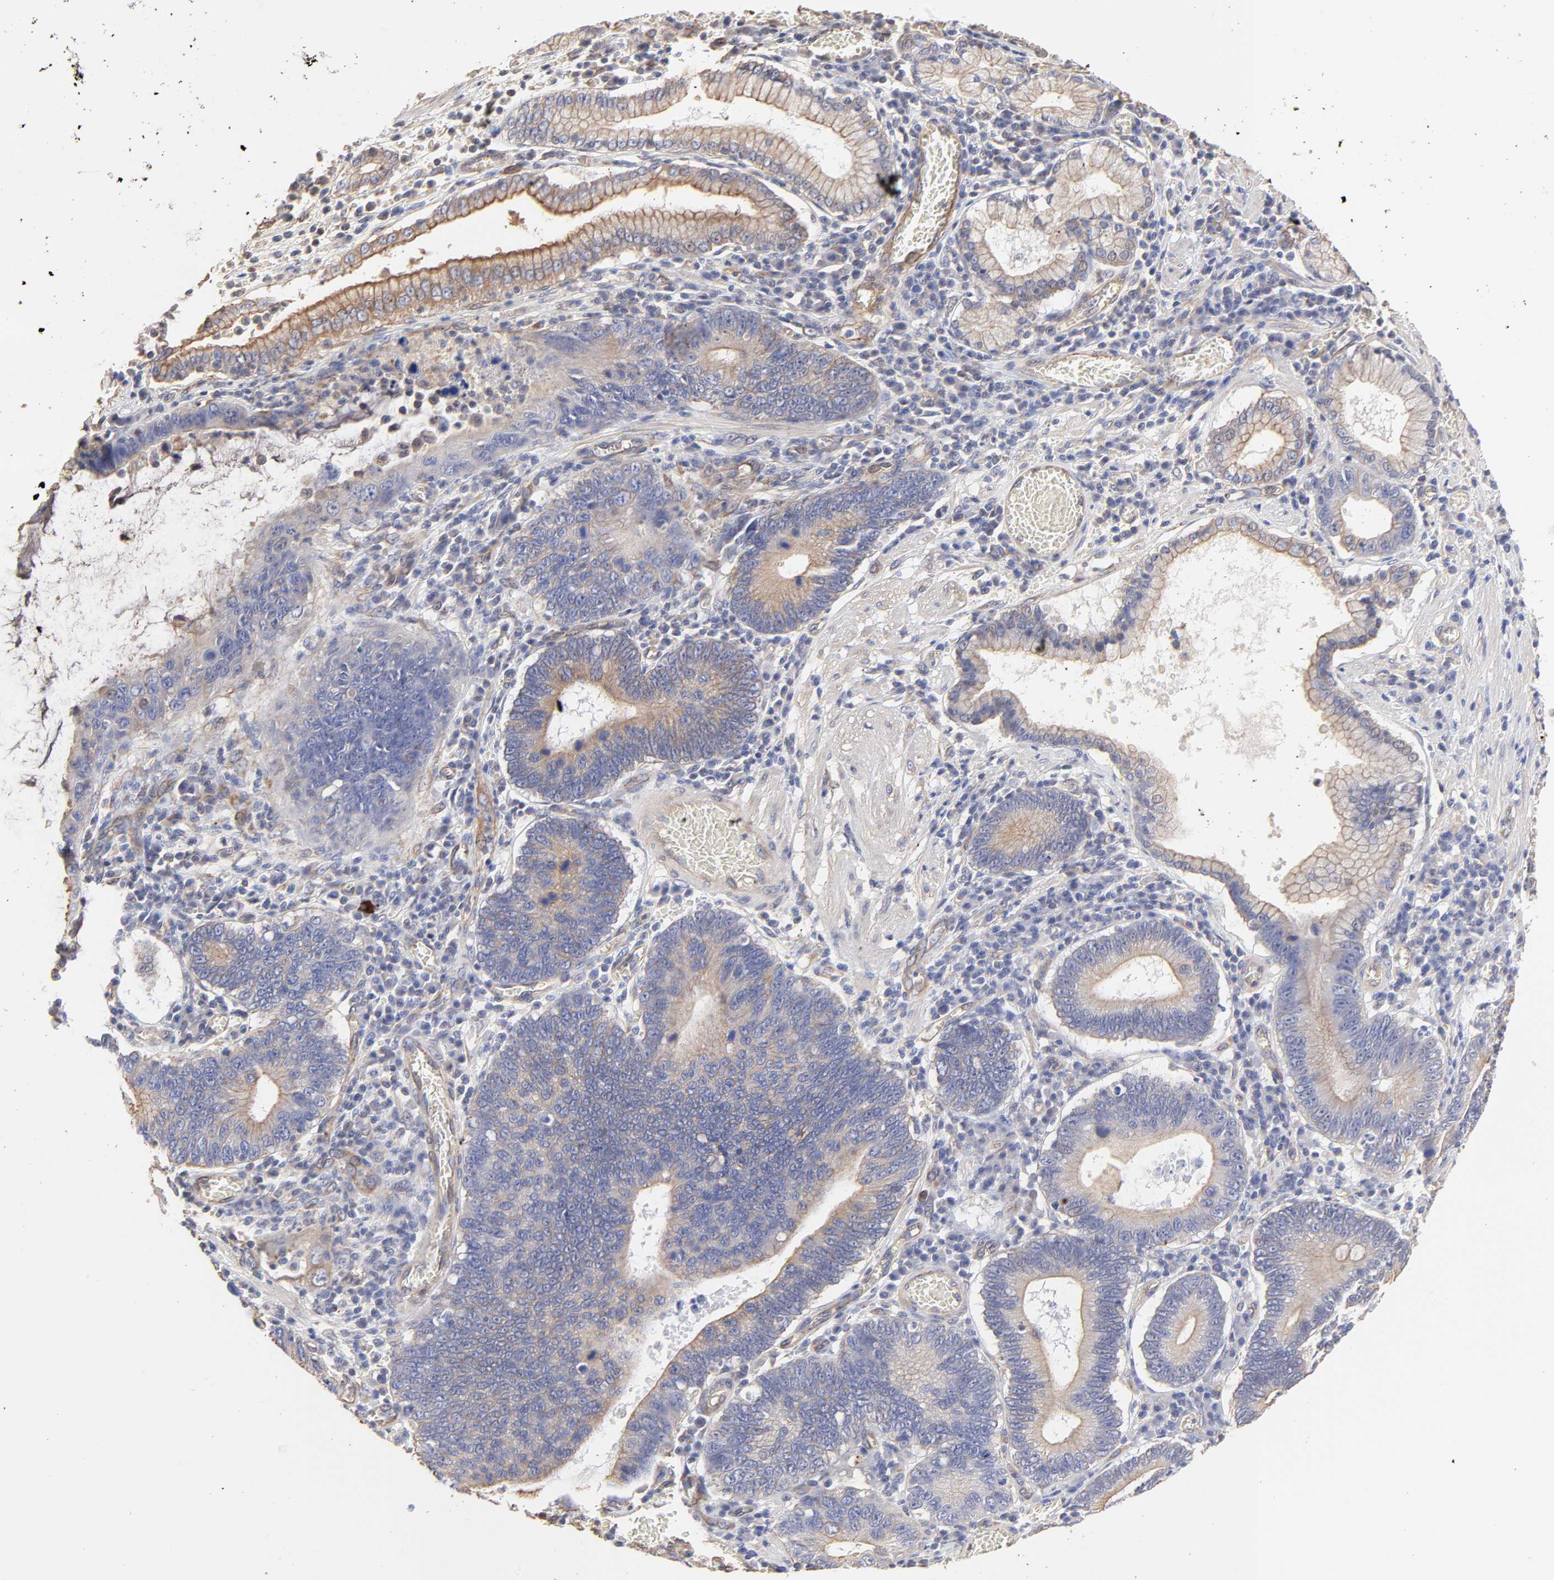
{"staining": {"intensity": "weak", "quantity": ">75%", "location": "cytoplasmic/membranous"}, "tissue": "stomach cancer", "cell_type": "Tumor cells", "image_type": "cancer", "snomed": [{"axis": "morphology", "description": "Adenocarcinoma, NOS"}, {"axis": "topography", "description": "Stomach"}, {"axis": "topography", "description": "Gastric cardia"}], "caption": "This is a micrograph of immunohistochemistry staining of stomach cancer, which shows weak staining in the cytoplasmic/membranous of tumor cells.", "gene": "LRCH2", "patient": {"sex": "male", "age": 59}}